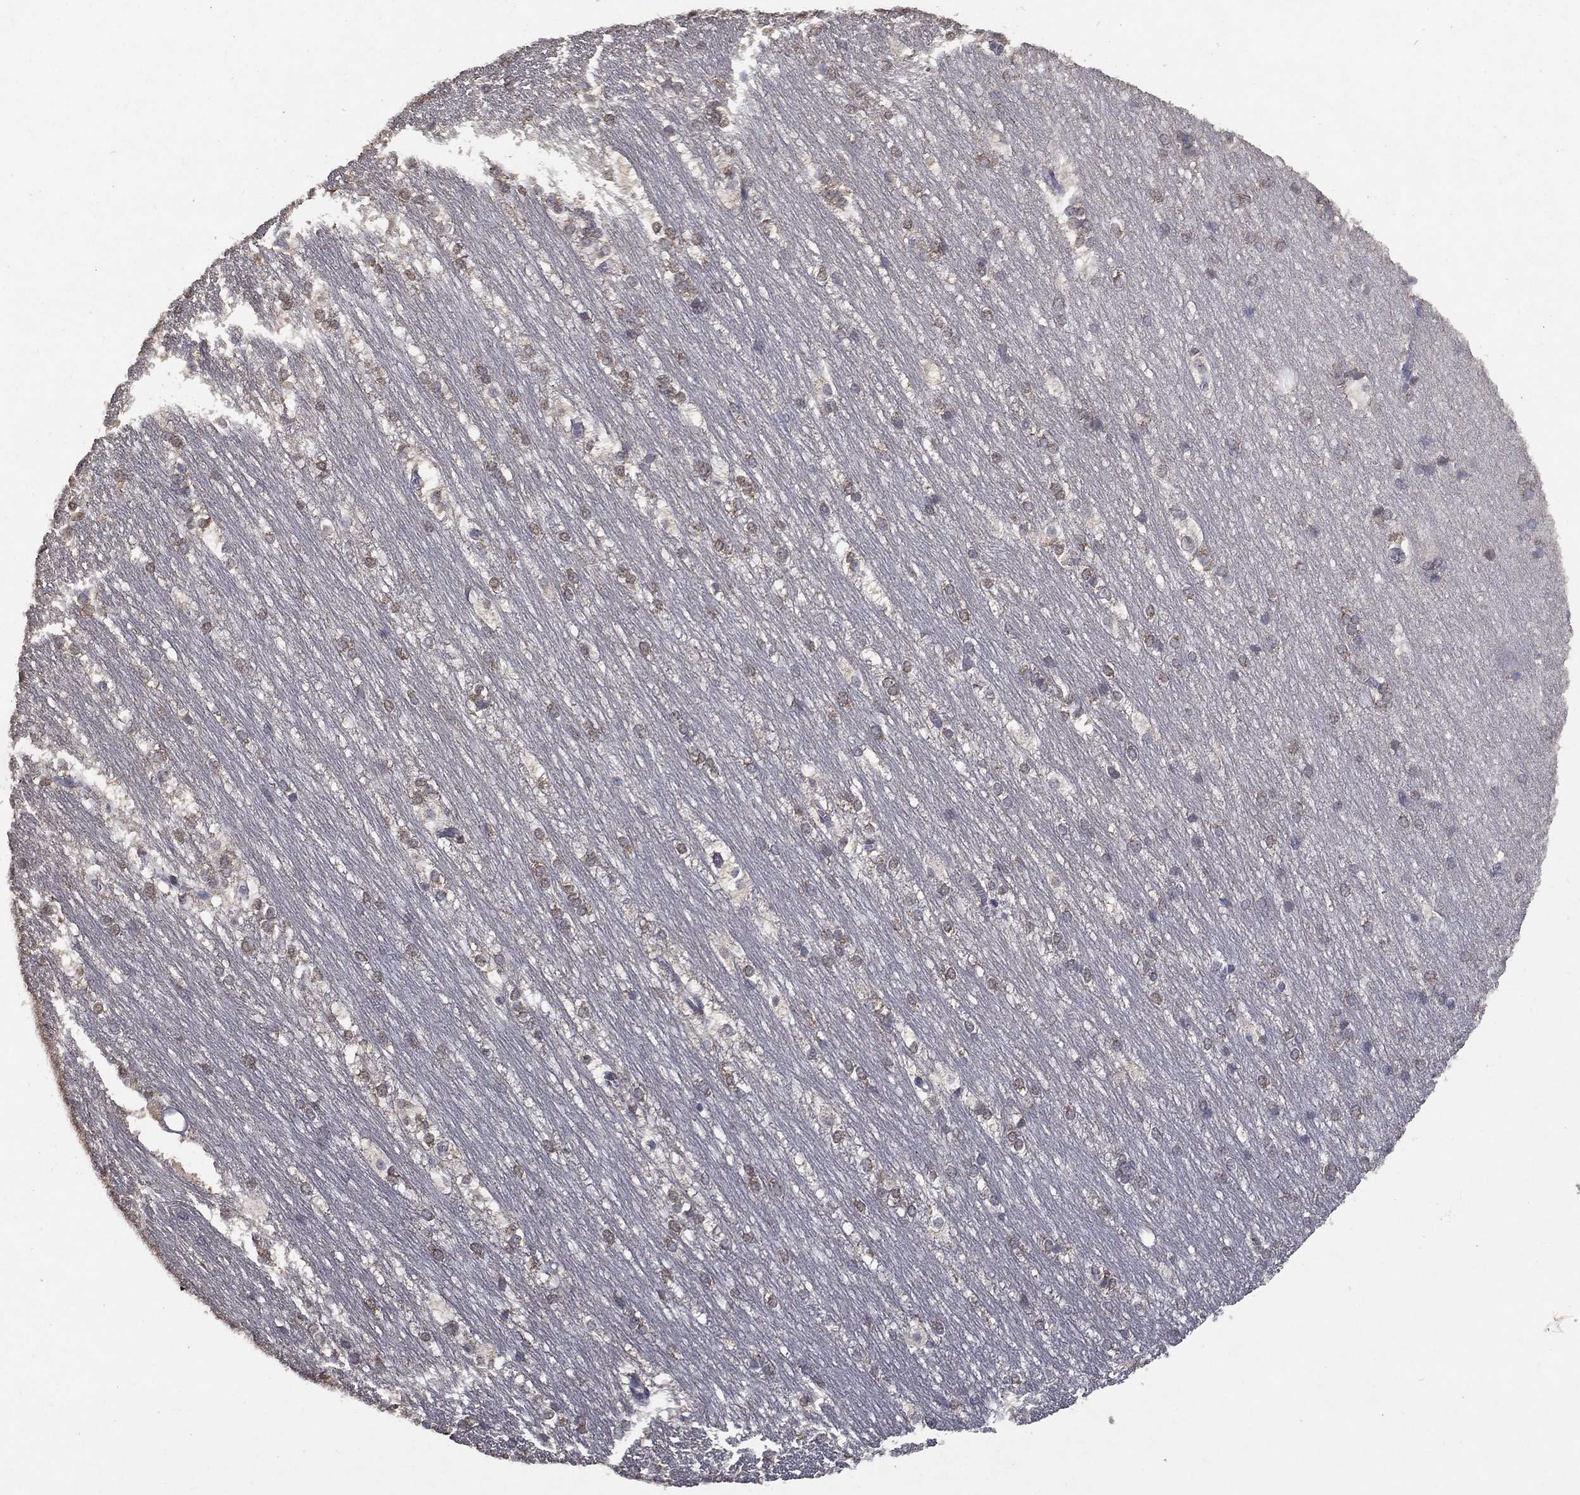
{"staining": {"intensity": "weak", "quantity": "25%-75%", "location": "cytoplasmic/membranous"}, "tissue": "hippocampus", "cell_type": "Glial cells", "image_type": "normal", "snomed": [{"axis": "morphology", "description": "Normal tissue, NOS"}, {"axis": "topography", "description": "Cerebral cortex"}, {"axis": "topography", "description": "Hippocampus"}], "caption": "A brown stain highlights weak cytoplasmic/membranous staining of a protein in glial cells of normal hippocampus.", "gene": "GPR183", "patient": {"sex": "female", "age": 19}}